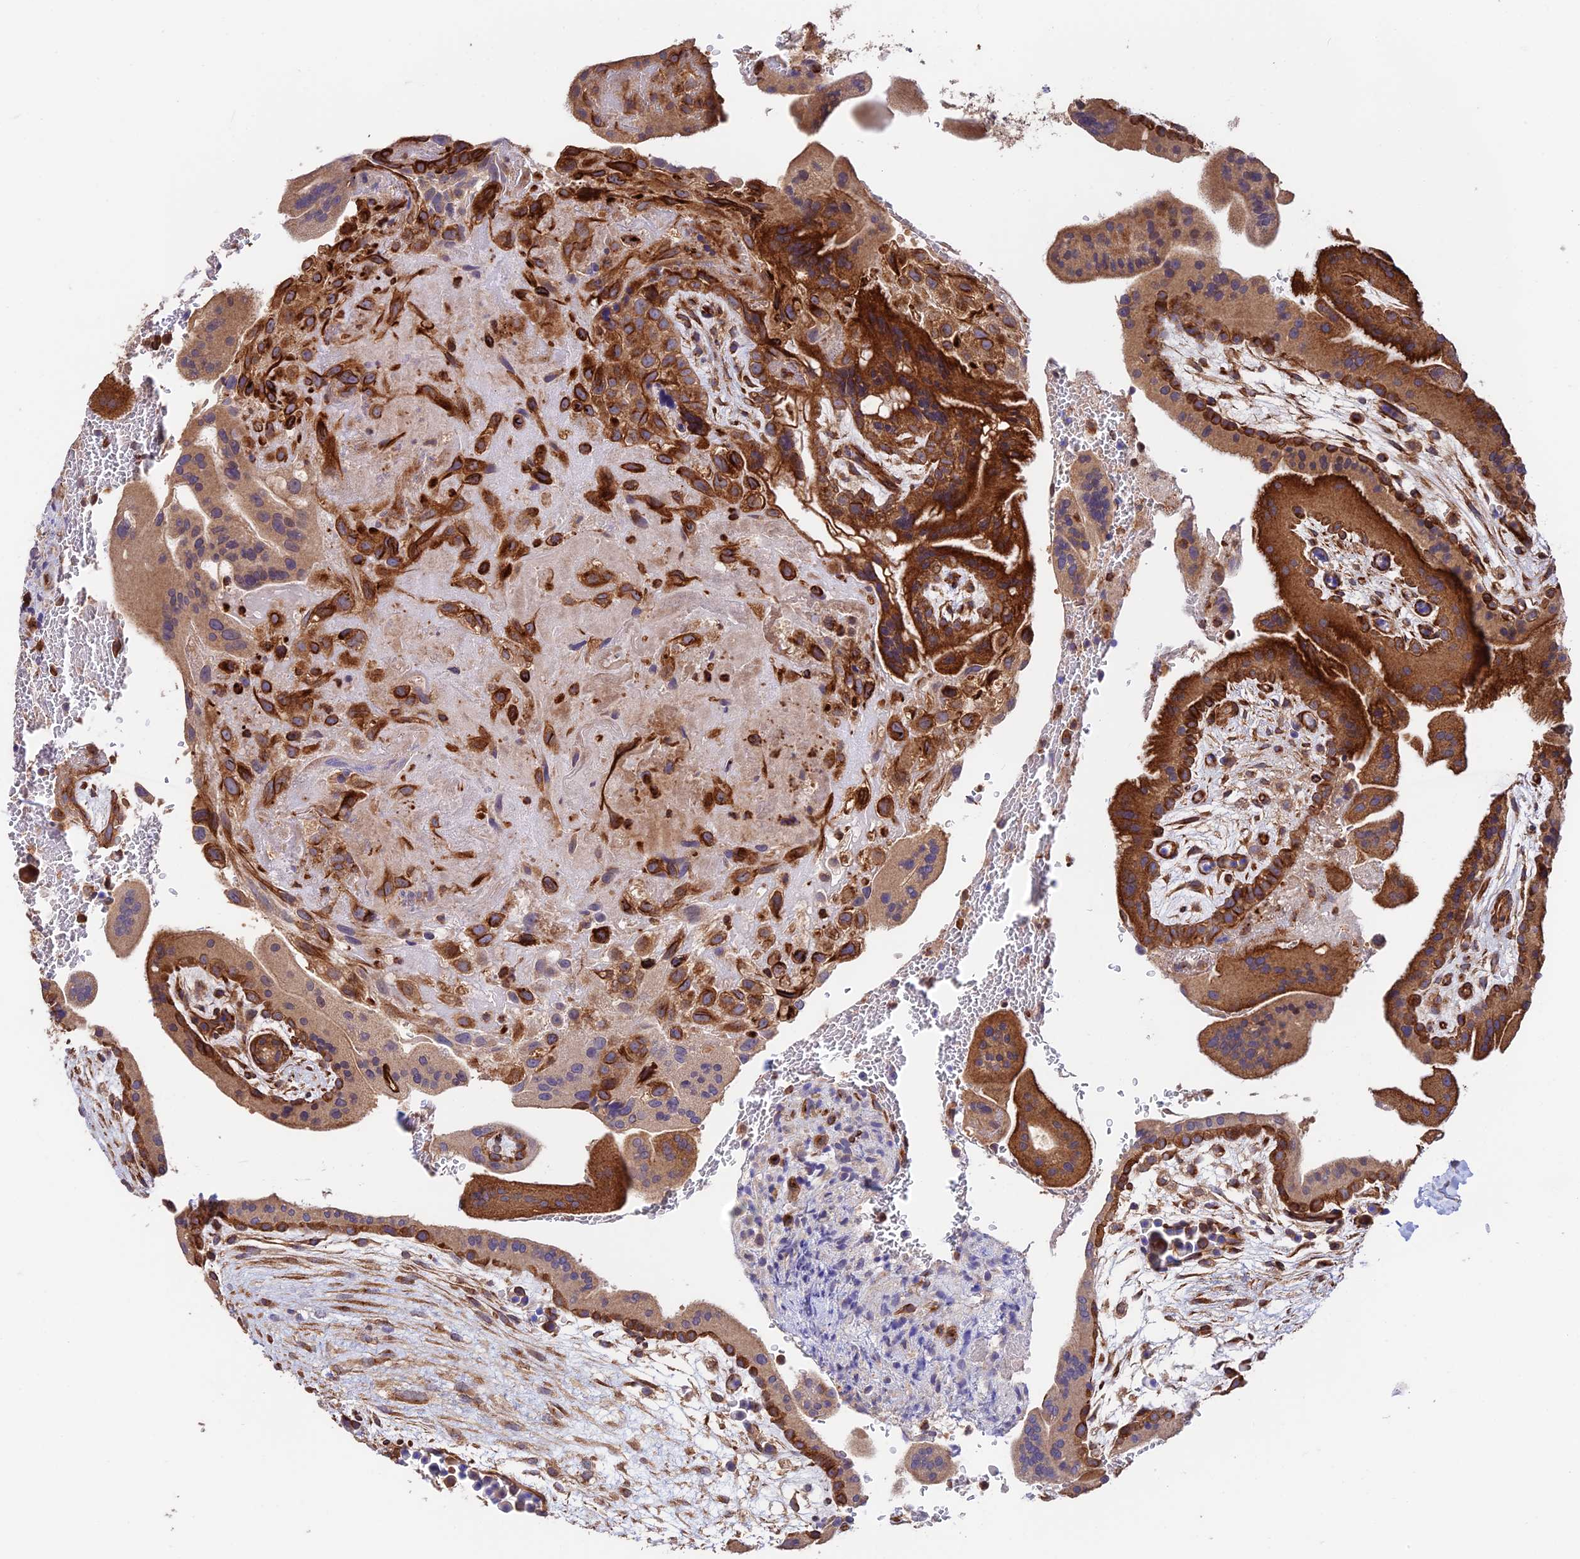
{"staining": {"intensity": "strong", "quantity": ">75%", "location": "cytoplasmic/membranous"}, "tissue": "placenta", "cell_type": "Decidual cells", "image_type": "normal", "snomed": [{"axis": "morphology", "description": "Normal tissue, NOS"}, {"axis": "topography", "description": "Placenta"}], "caption": "The photomicrograph reveals staining of benign placenta, revealing strong cytoplasmic/membranous protein staining (brown color) within decidual cells.", "gene": "EMC3", "patient": {"sex": "female", "age": 35}}